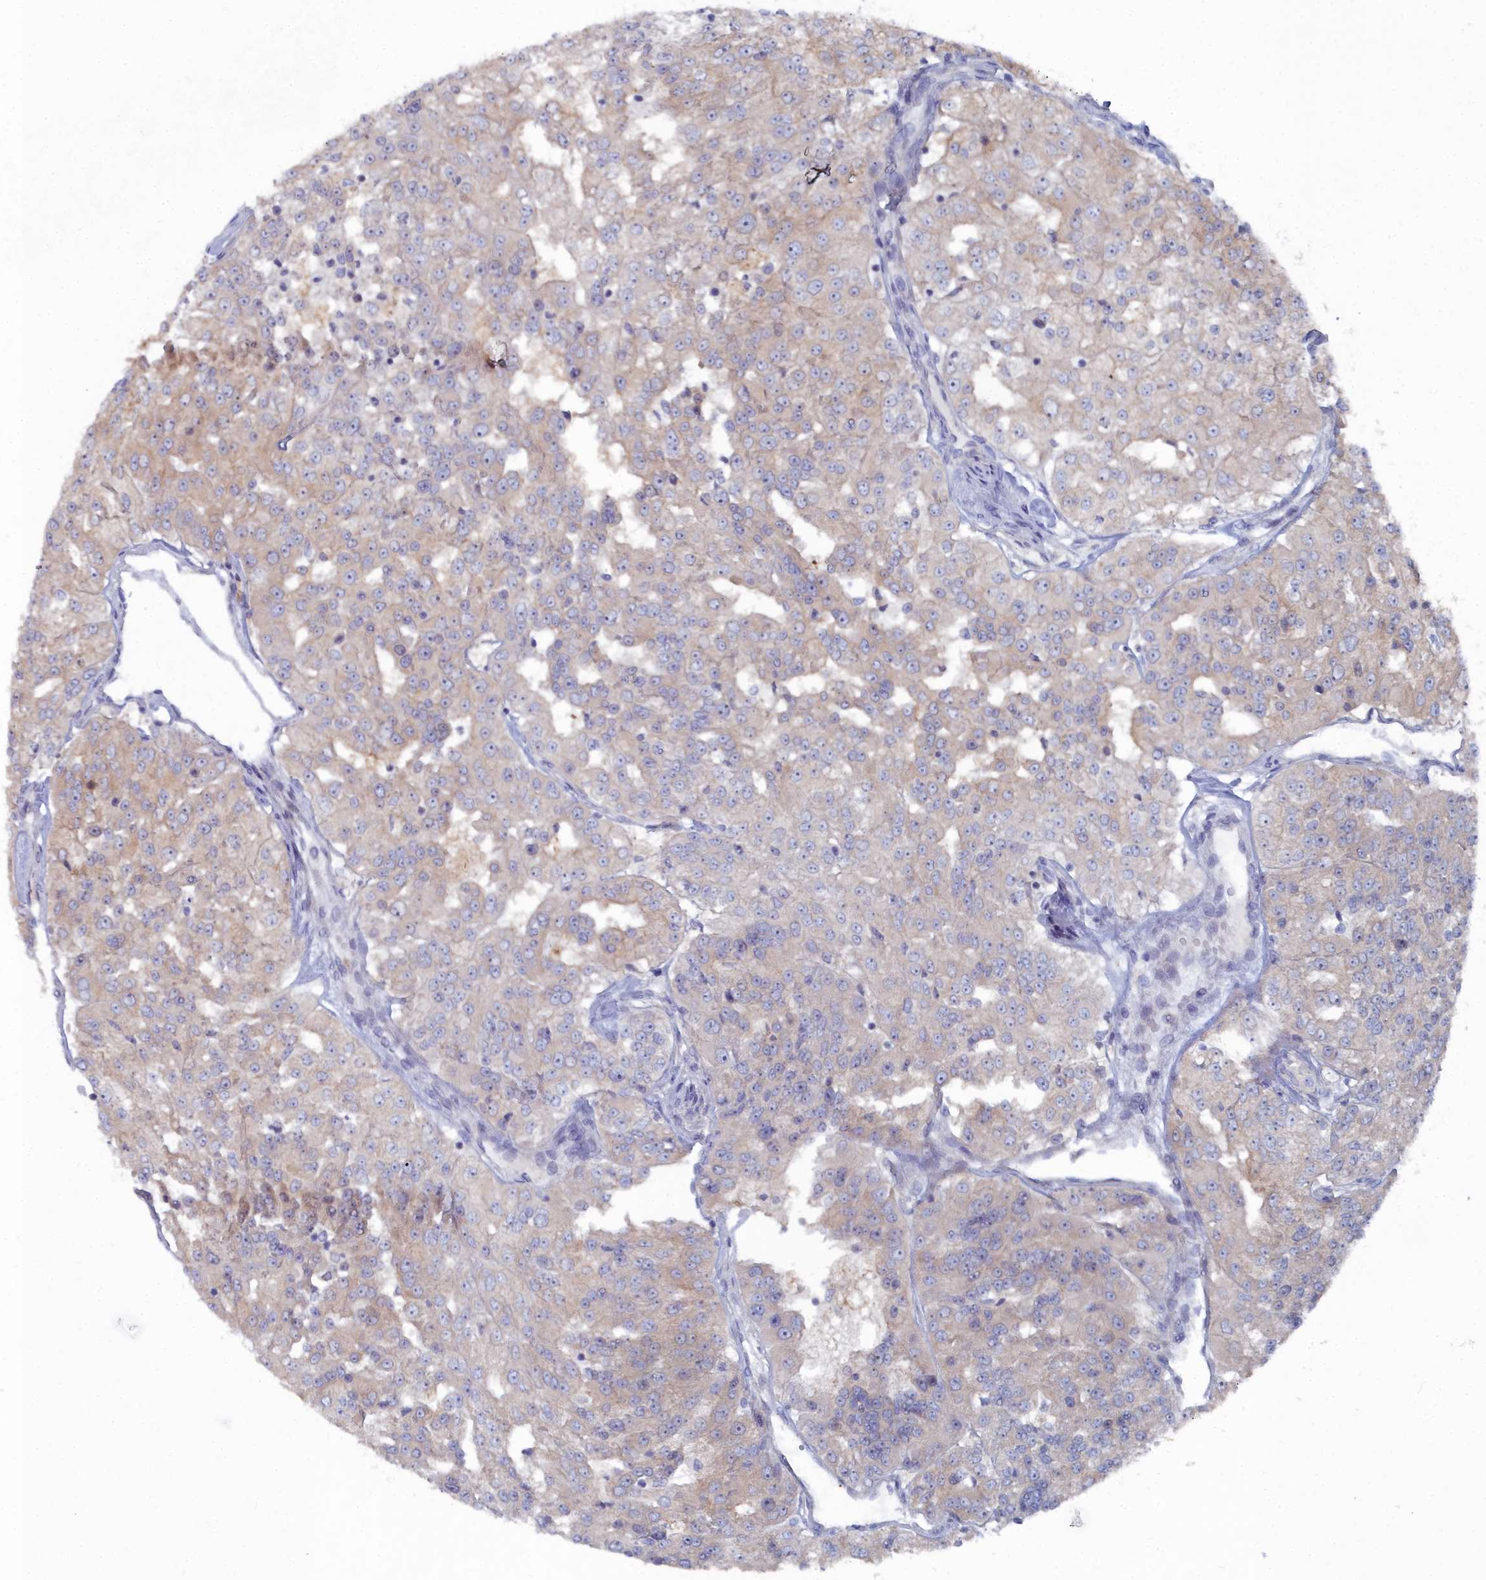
{"staining": {"intensity": "weak", "quantity": ">75%", "location": "cytoplasmic/membranous"}, "tissue": "renal cancer", "cell_type": "Tumor cells", "image_type": "cancer", "snomed": [{"axis": "morphology", "description": "Adenocarcinoma, NOS"}, {"axis": "topography", "description": "Kidney"}], "caption": "Brown immunohistochemical staining in human renal cancer (adenocarcinoma) displays weak cytoplasmic/membranous expression in approximately >75% of tumor cells. Using DAB (3,3'-diaminobenzidine) (brown) and hematoxylin (blue) stains, captured at high magnification using brightfield microscopy.", "gene": "CCDC149", "patient": {"sex": "female", "age": 63}}